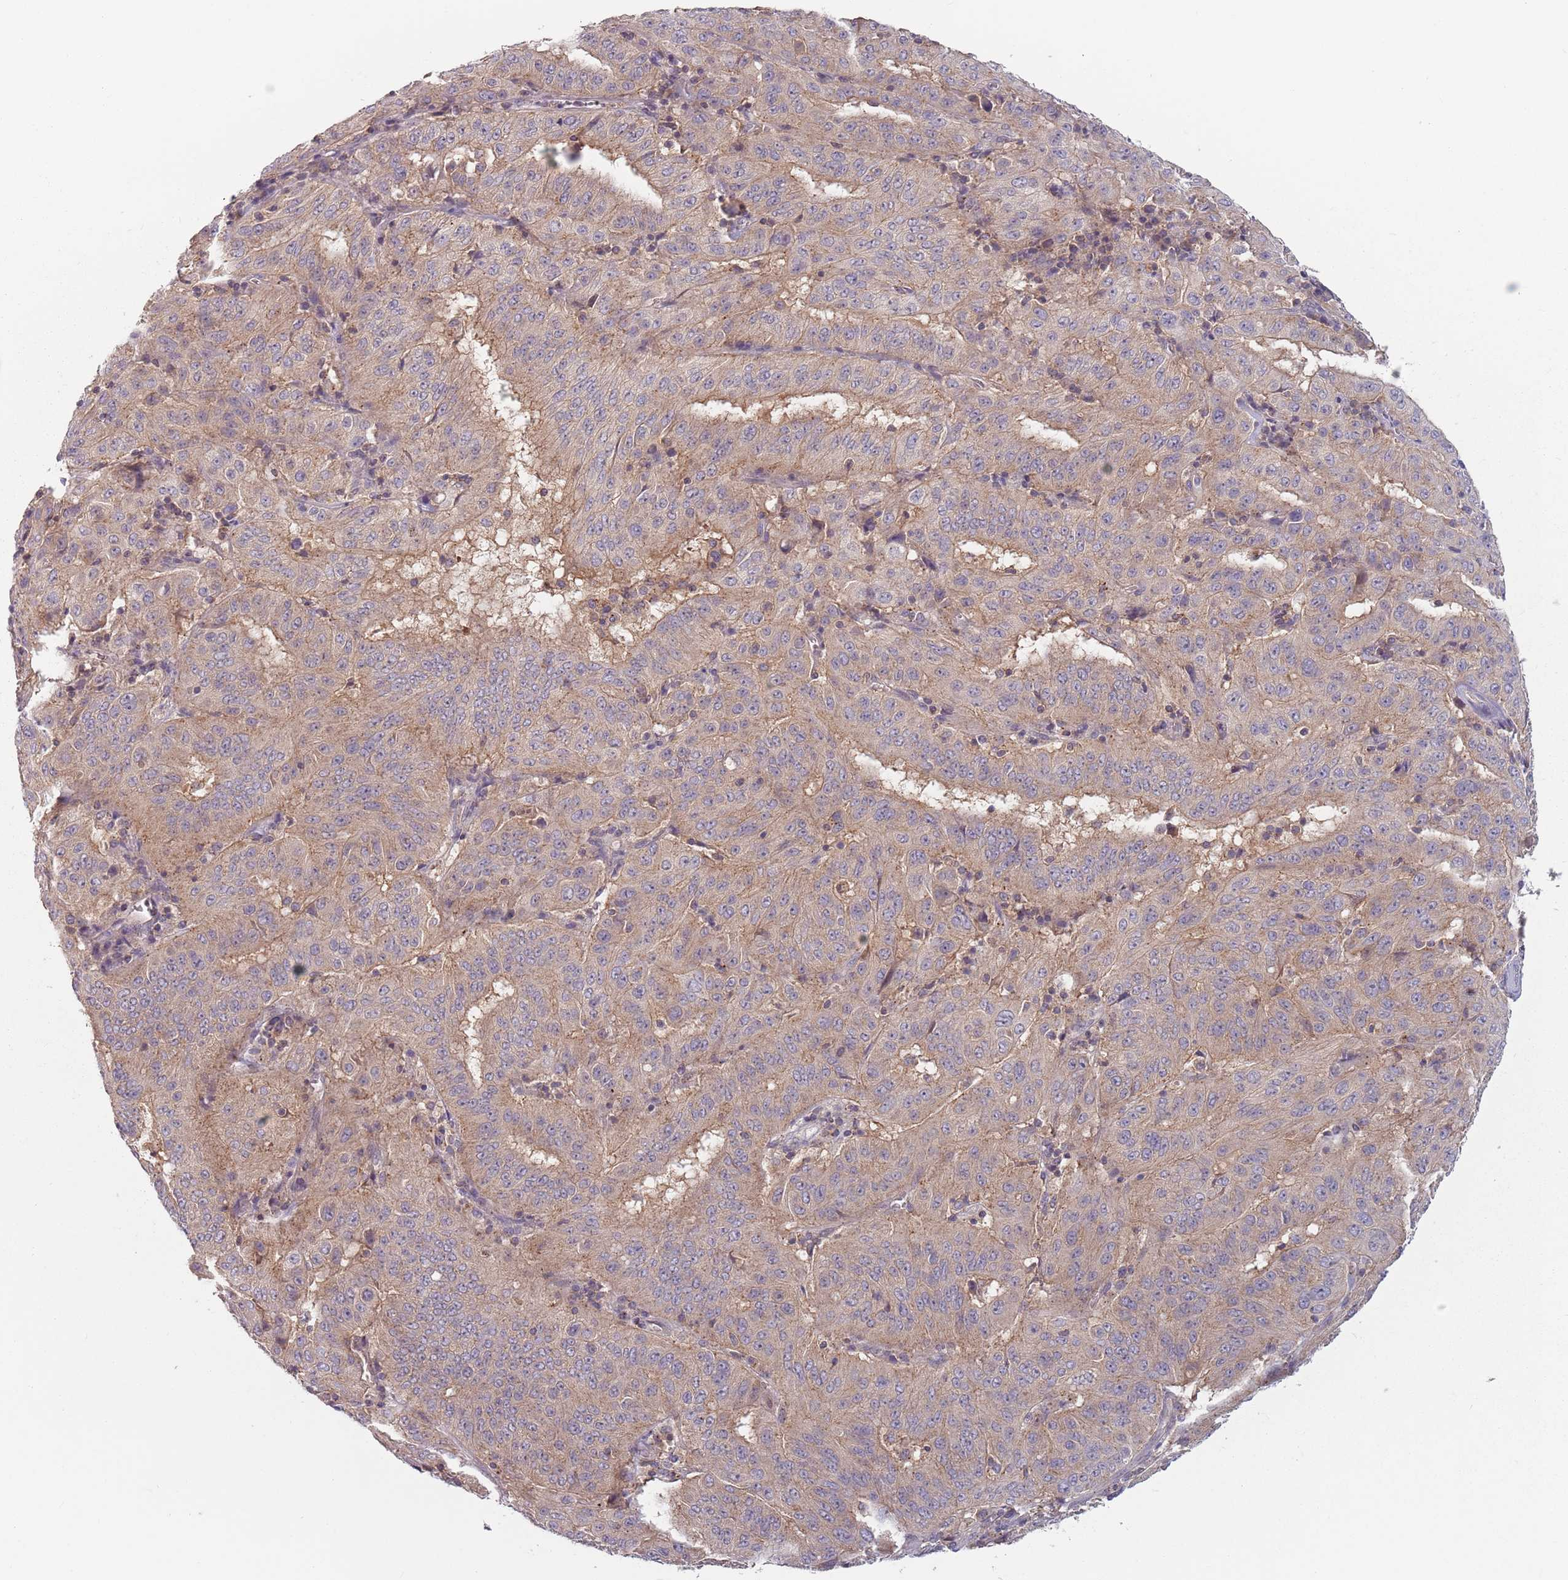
{"staining": {"intensity": "weak", "quantity": "25%-75%", "location": "cytoplasmic/membranous"}, "tissue": "pancreatic cancer", "cell_type": "Tumor cells", "image_type": "cancer", "snomed": [{"axis": "morphology", "description": "Adenocarcinoma, NOS"}, {"axis": "topography", "description": "Pancreas"}], "caption": "Tumor cells exhibit weak cytoplasmic/membranous positivity in about 25%-75% of cells in adenocarcinoma (pancreatic). (brown staining indicates protein expression, while blue staining denotes nuclei).", "gene": "ASB13", "patient": {"sex": "male", "age": 63}}